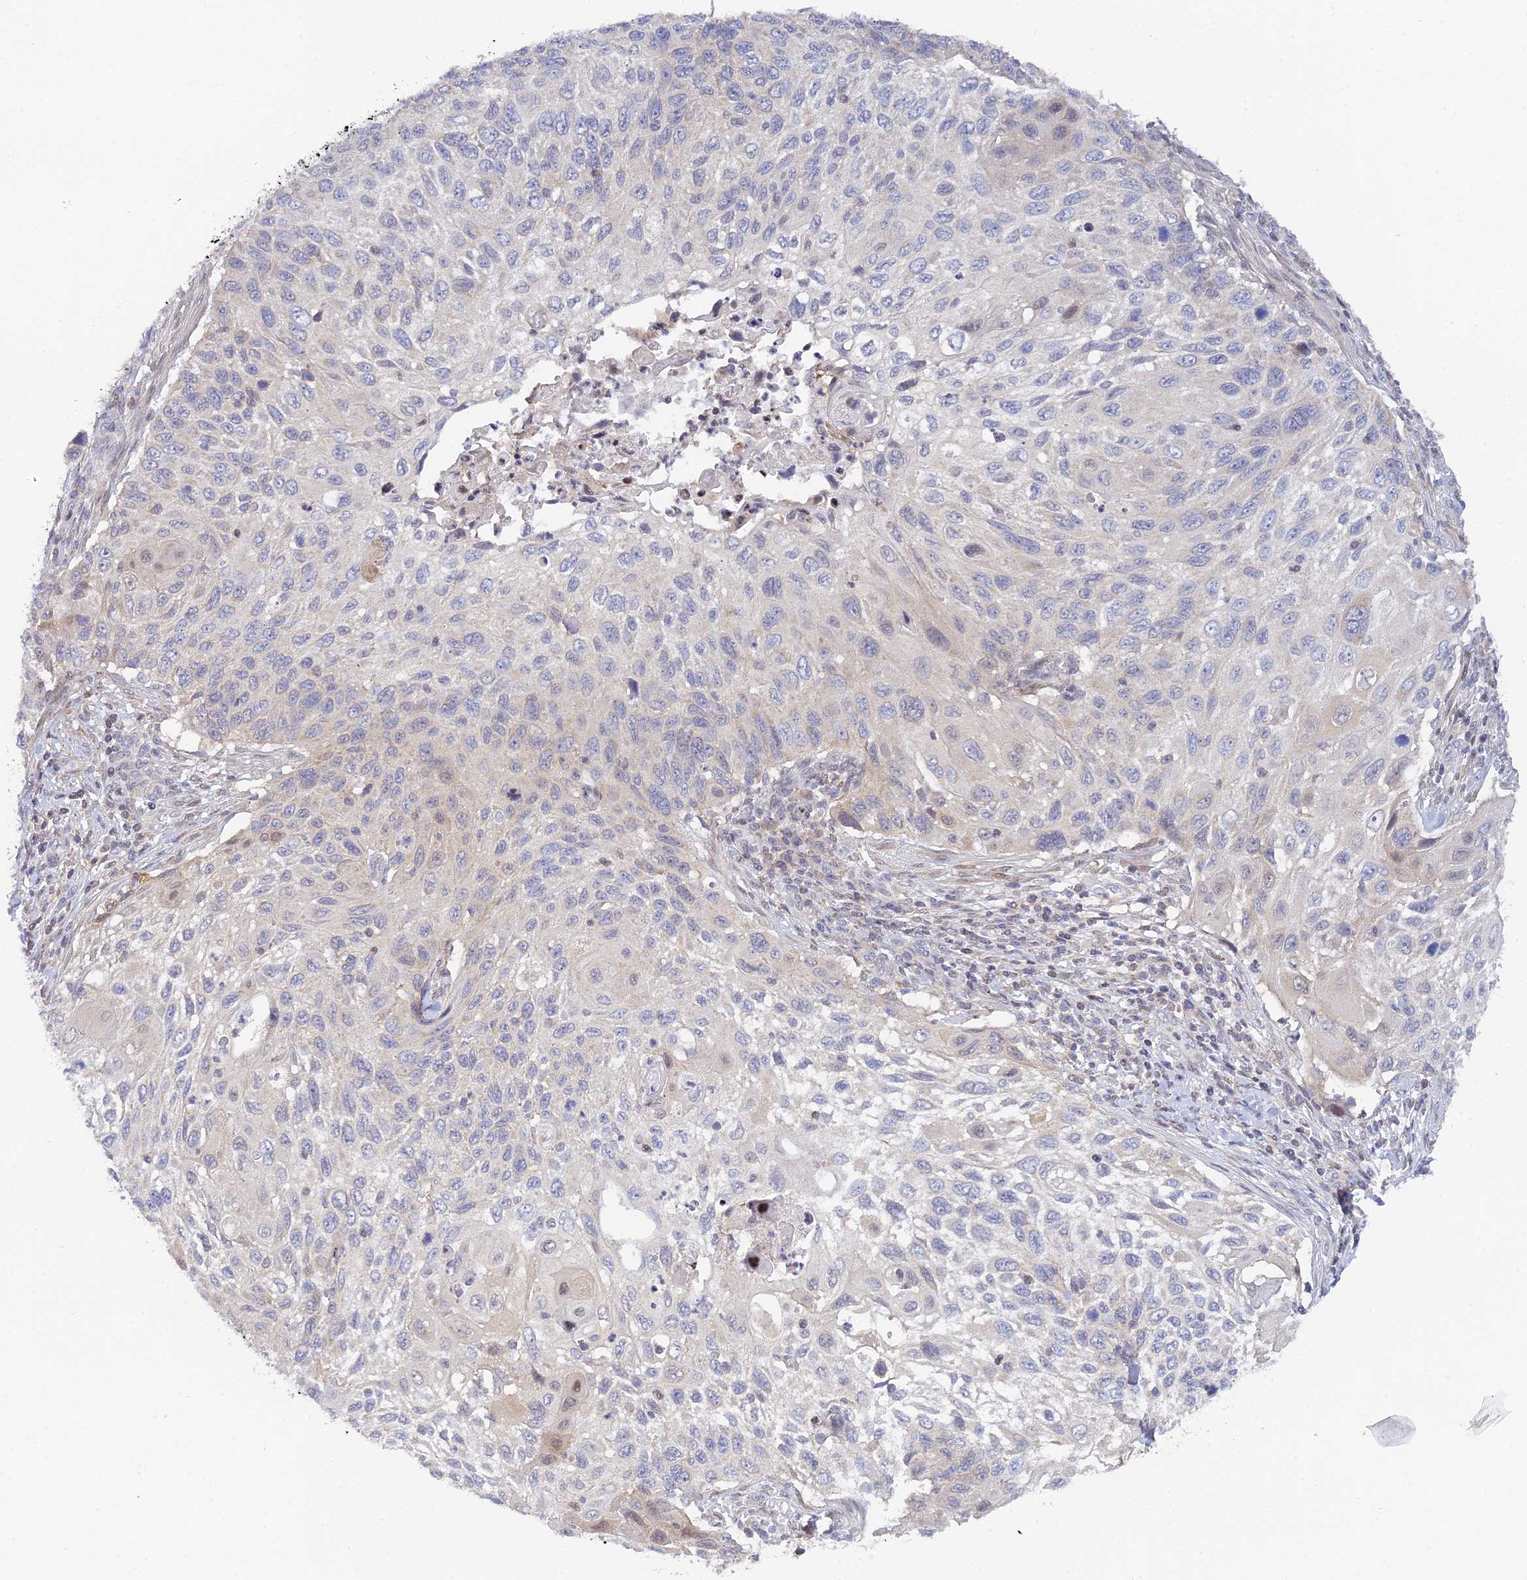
{"staining": {"intensity": "negative", "quantity": "none", "location": "none"}, "tissue": "cervical cancer", "cell_type": "Tumor cells", "image_type": "cancer", "snomed": [{"axis": "morphology", "description": "Squamous cell carcinoma, NOS"}, {"axis": "topography", "description": "Cervix"}], "caption": "The histopathology image reveals no staining of tumor cells in cervical cancer (squamous cell carcinoma). (DAB immunohistochemistry, high magnification).", "gene": "ELOA2", "patient": {"sex": "female", "age": 70}}